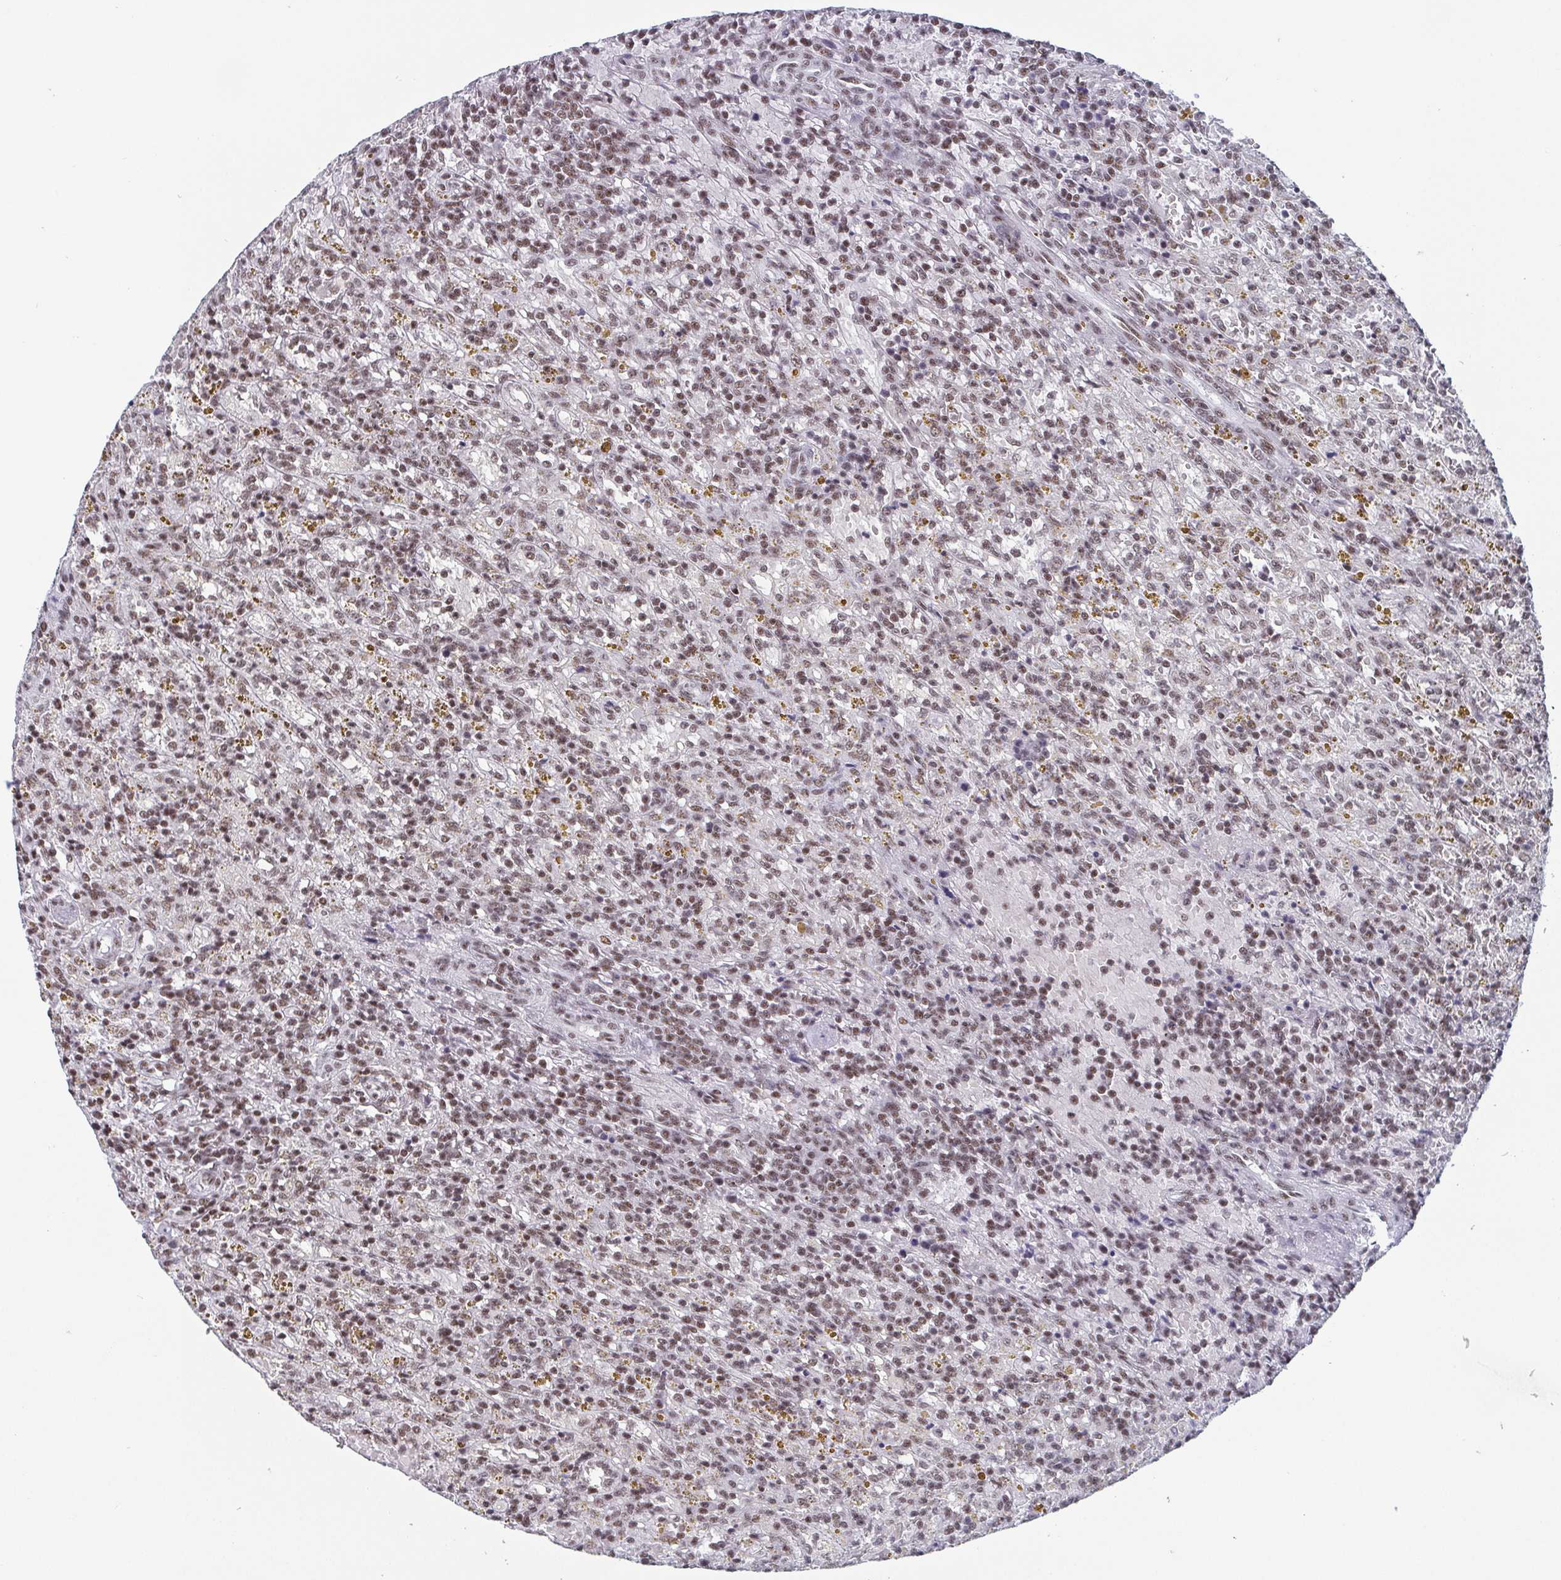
{"staining": {"intensity": "weak", "quantity": ">75%", "location": "nuclear"}, "tissue": "lymphoma", "cell_type": "Tumor cells", "image_type": "cancer", "snomed": [{"axis": "morphology", "description": "Malignant lymphoma, non-Hodgkin's type, Low grade"}, {"axis": "topography", "description": "Spleen"}], "caption": "An immunohistochemistry (IHC) histopathology image of neoplastic tissue is shown. Protein staining in brown highlights weak nuclear positivity in lymphoma within tumor cells.", "gene": "CTCF", "patient": {"sex": "female", "age": 65}}